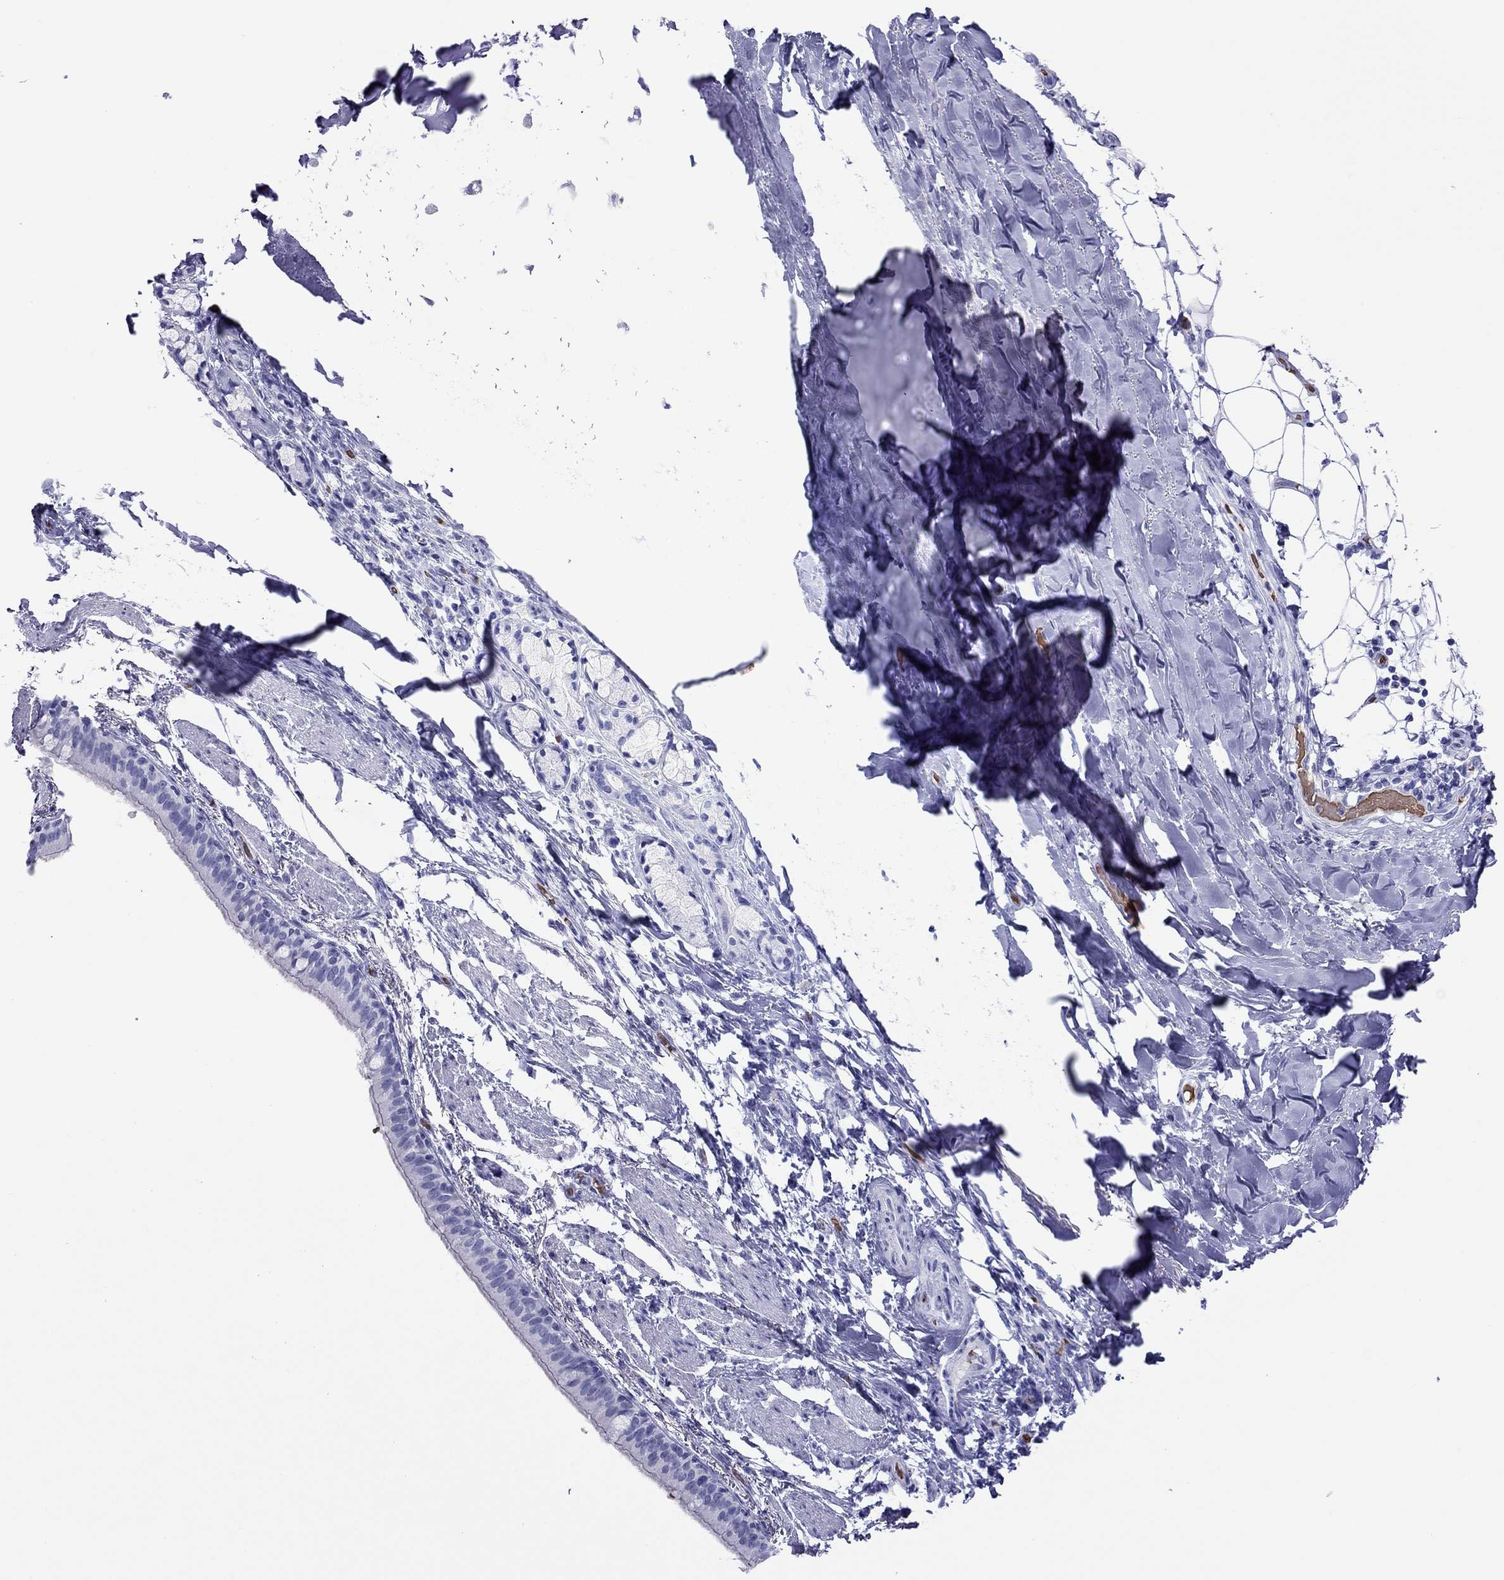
{"staining": {"intensity": "negative", "quantity": "none", "location": "none"}, "tissue": "bronchus", "cell_type": "Respiratory epithelial cells", "image_type": "normal", "snomed": [{"axis": "morphology", "description": "Normal tissue, NOS"}, {"axis": "morphology", "description": "Squamous cell carcinoma, NOS"}, {"axis": "topography", "description": "Bronchus"}, {"axis": "topography", "description": "Lung"}], "caption": "Immunohistochemical staining of benign human bronchus demonstrates no significant staining in respiratory epithelial cells.", "gene": "PTPRN", "patient": {"sex": "male", "age": 69}}